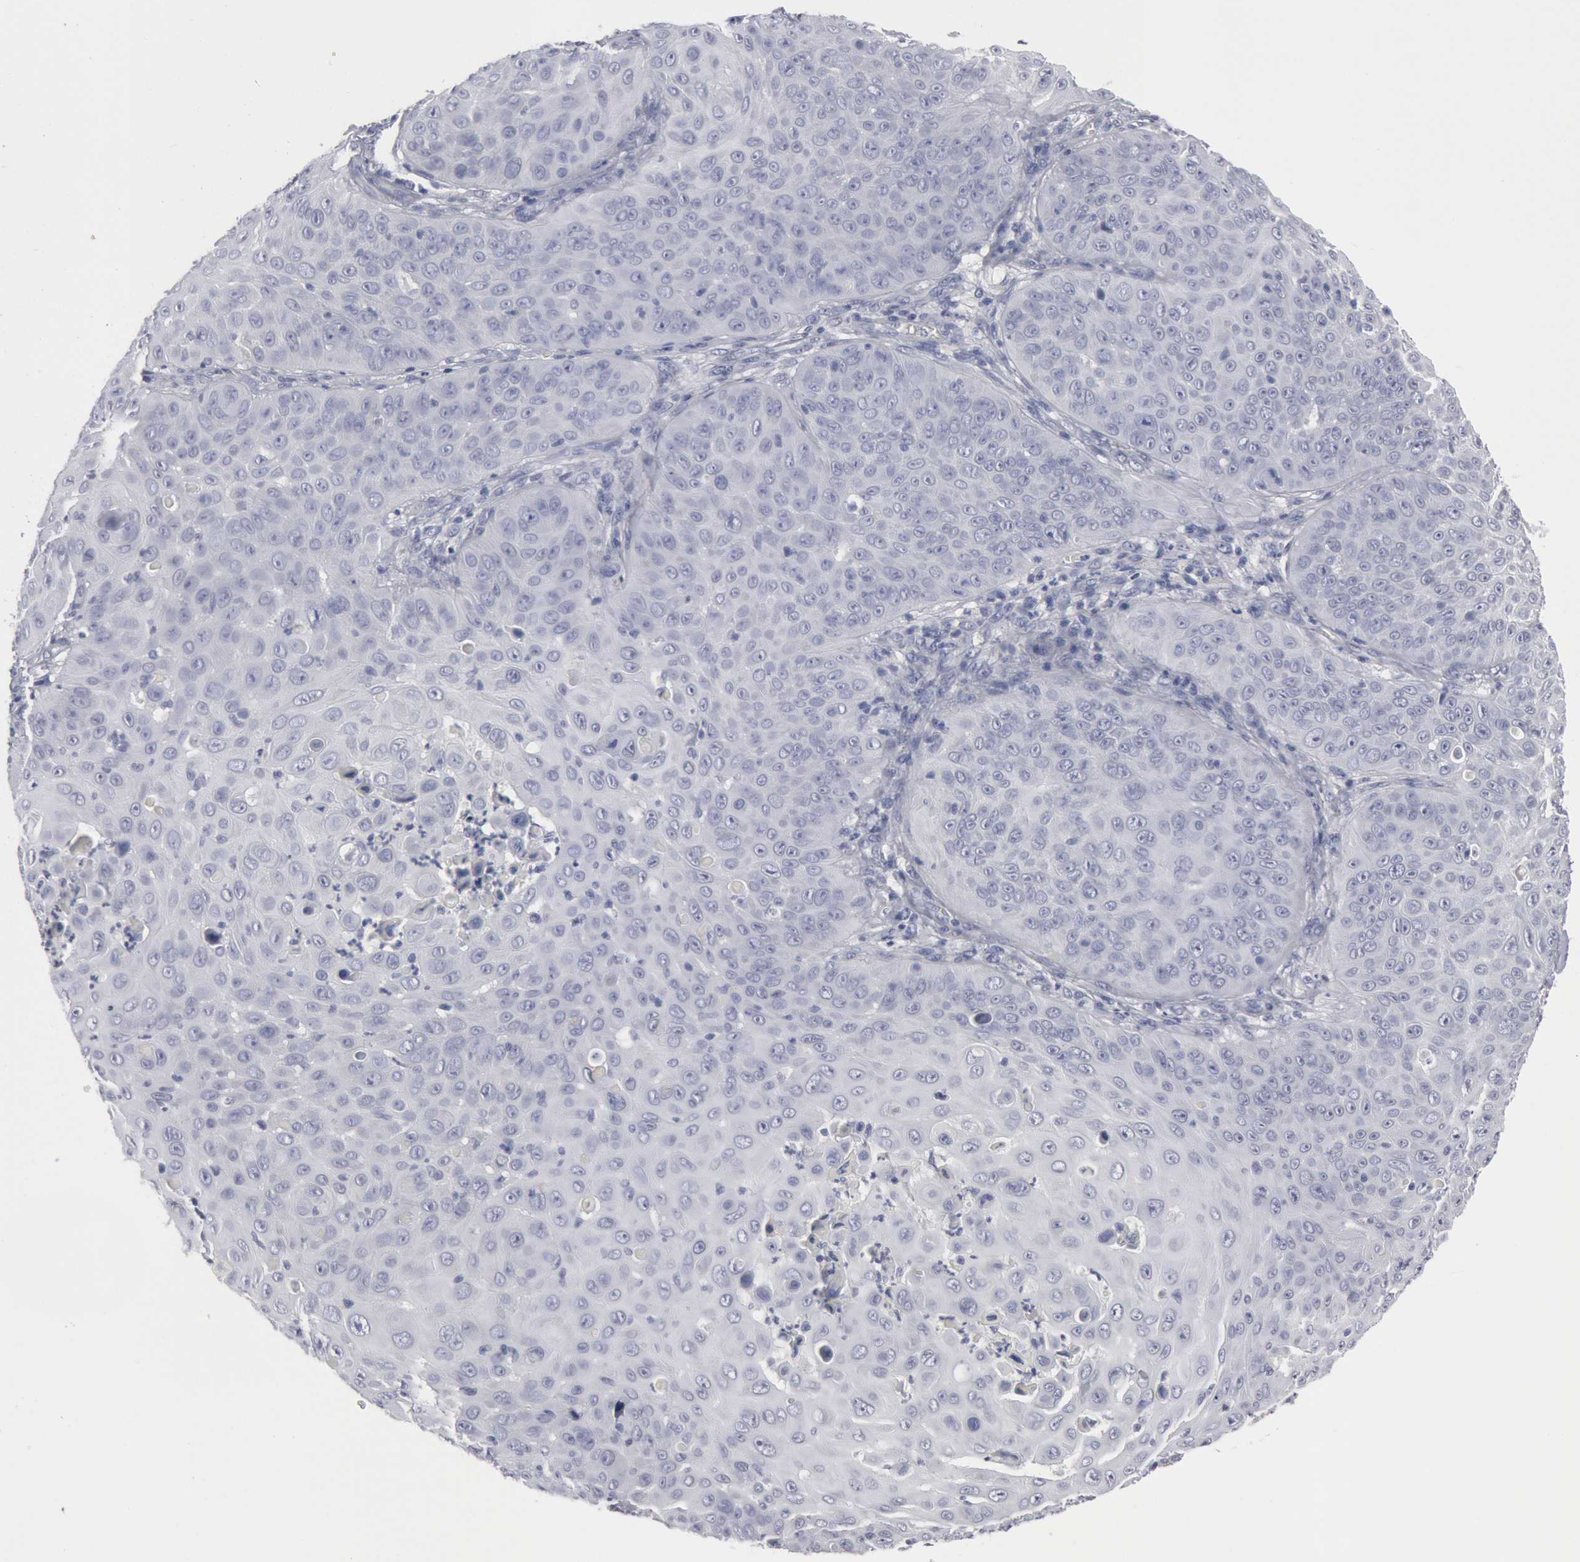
{"staining": {"intensity": "negative", "quantity": "none", "location": "none"}, "tissue": "skin cancer", "cell_type": "Tumor cells", "image_type": "cancer", "snomed": [{"axis": "morphology", "description": "Squamous cell carcinoma, NOS"}, {"axis": "topography", "description": "Skin"}], "caption": "The photomicrograph displays no significant staining in tumor cells of skin squamous cell carcinoma.", "gene": "FOXA2", "patient": {"sex": "male", "age": 82}}